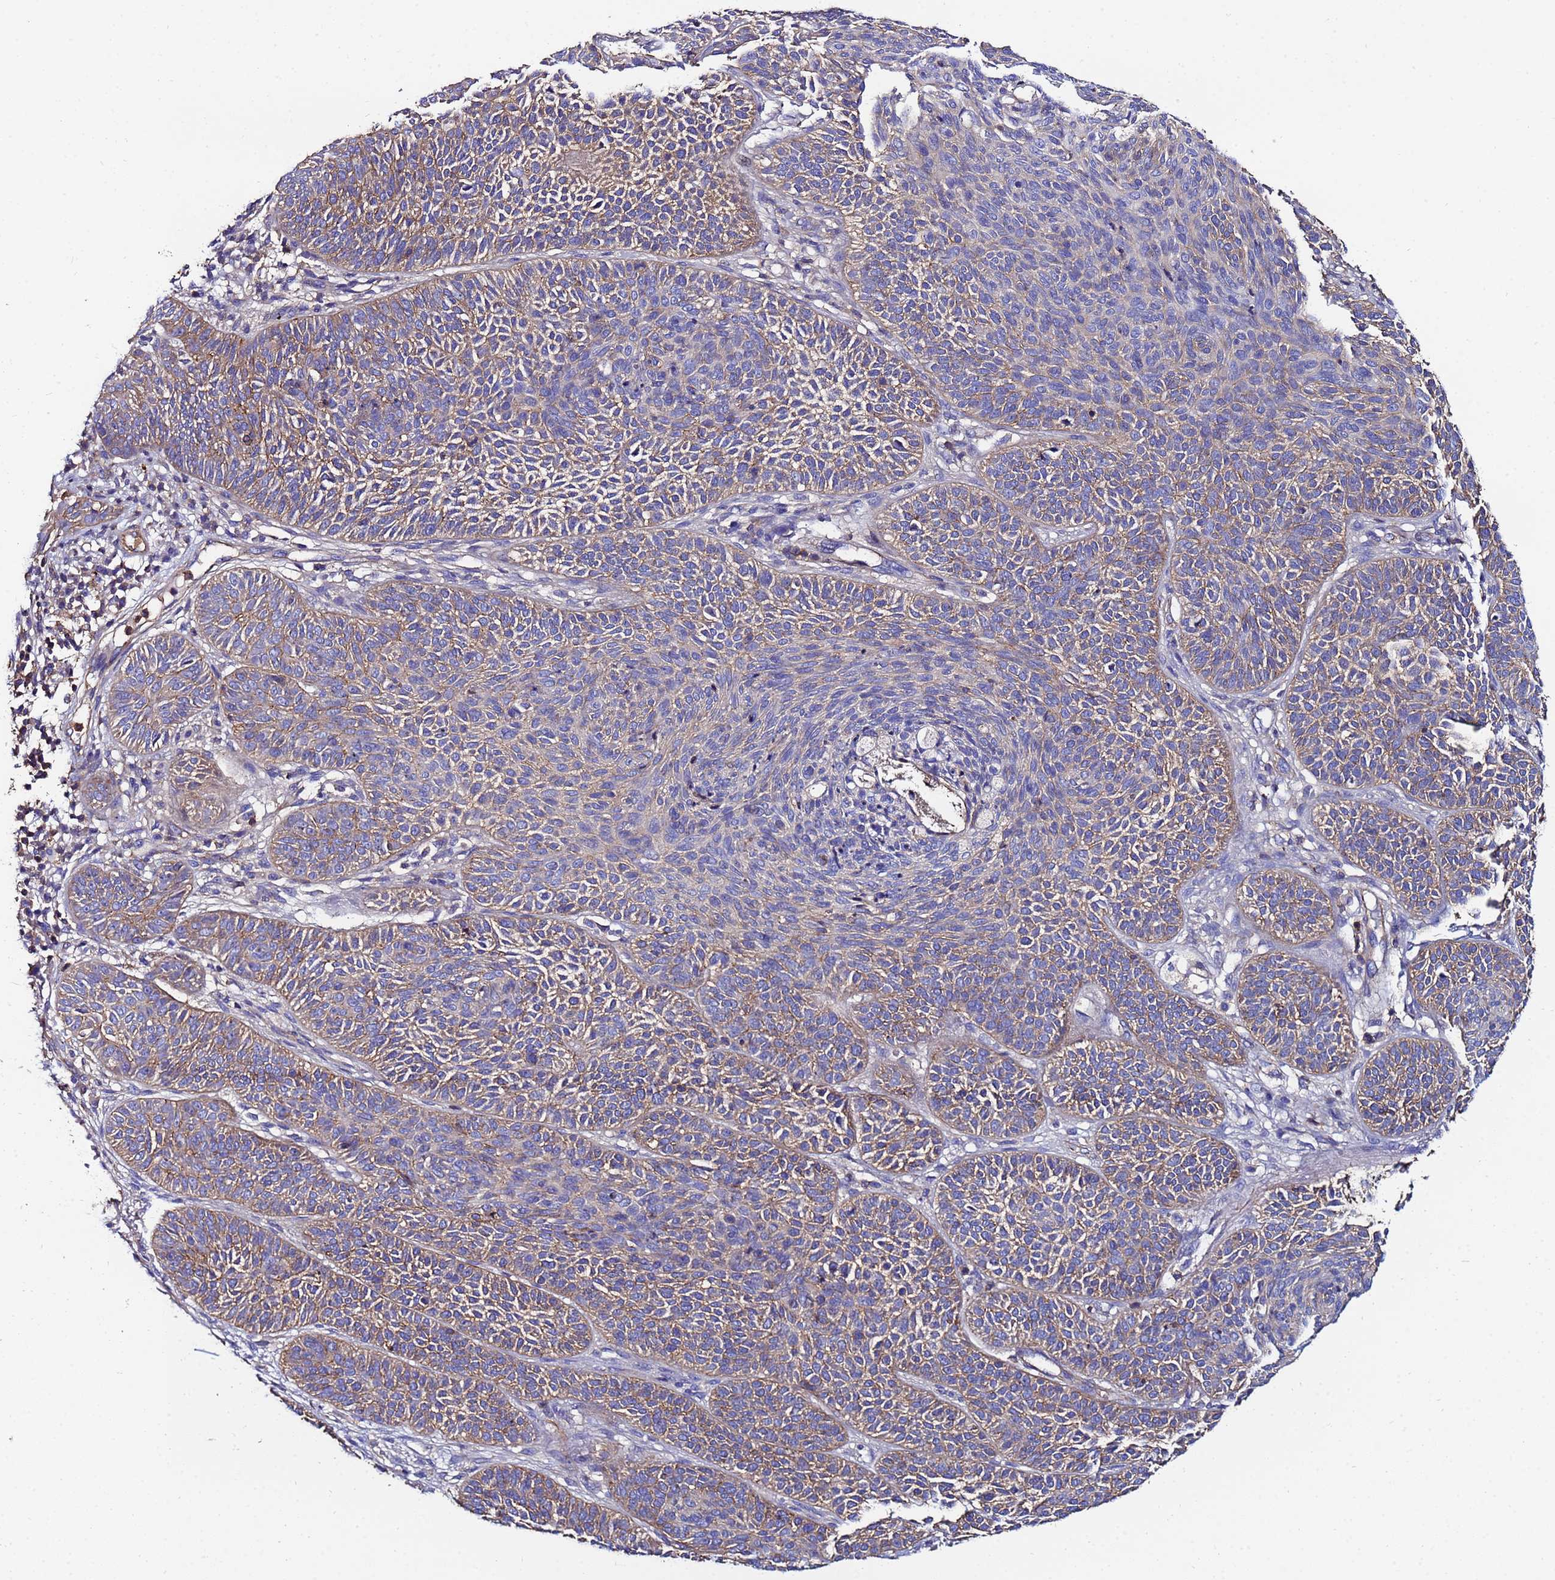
{"staining": {"intensity": "weak", "quantity": "25%-75%", "location": "cytoplasmic/membranous"}, "tissue": "skin cancer", "cell_type": "Tumor cells", "image_type": "cancer", "snomed": [{"axis": "morphology", "description": "Basal cell carcinoma"}, {"axis": "topography", "description": "Skin"}], "caption": "The photomicrograph exhibits staining of skin cancer, revealing weak cytoplasmic/membranous protein staining (brown color) within tumor cells.", "gene": "POTEE", "patient": {"sex": "male", "age": 85}}